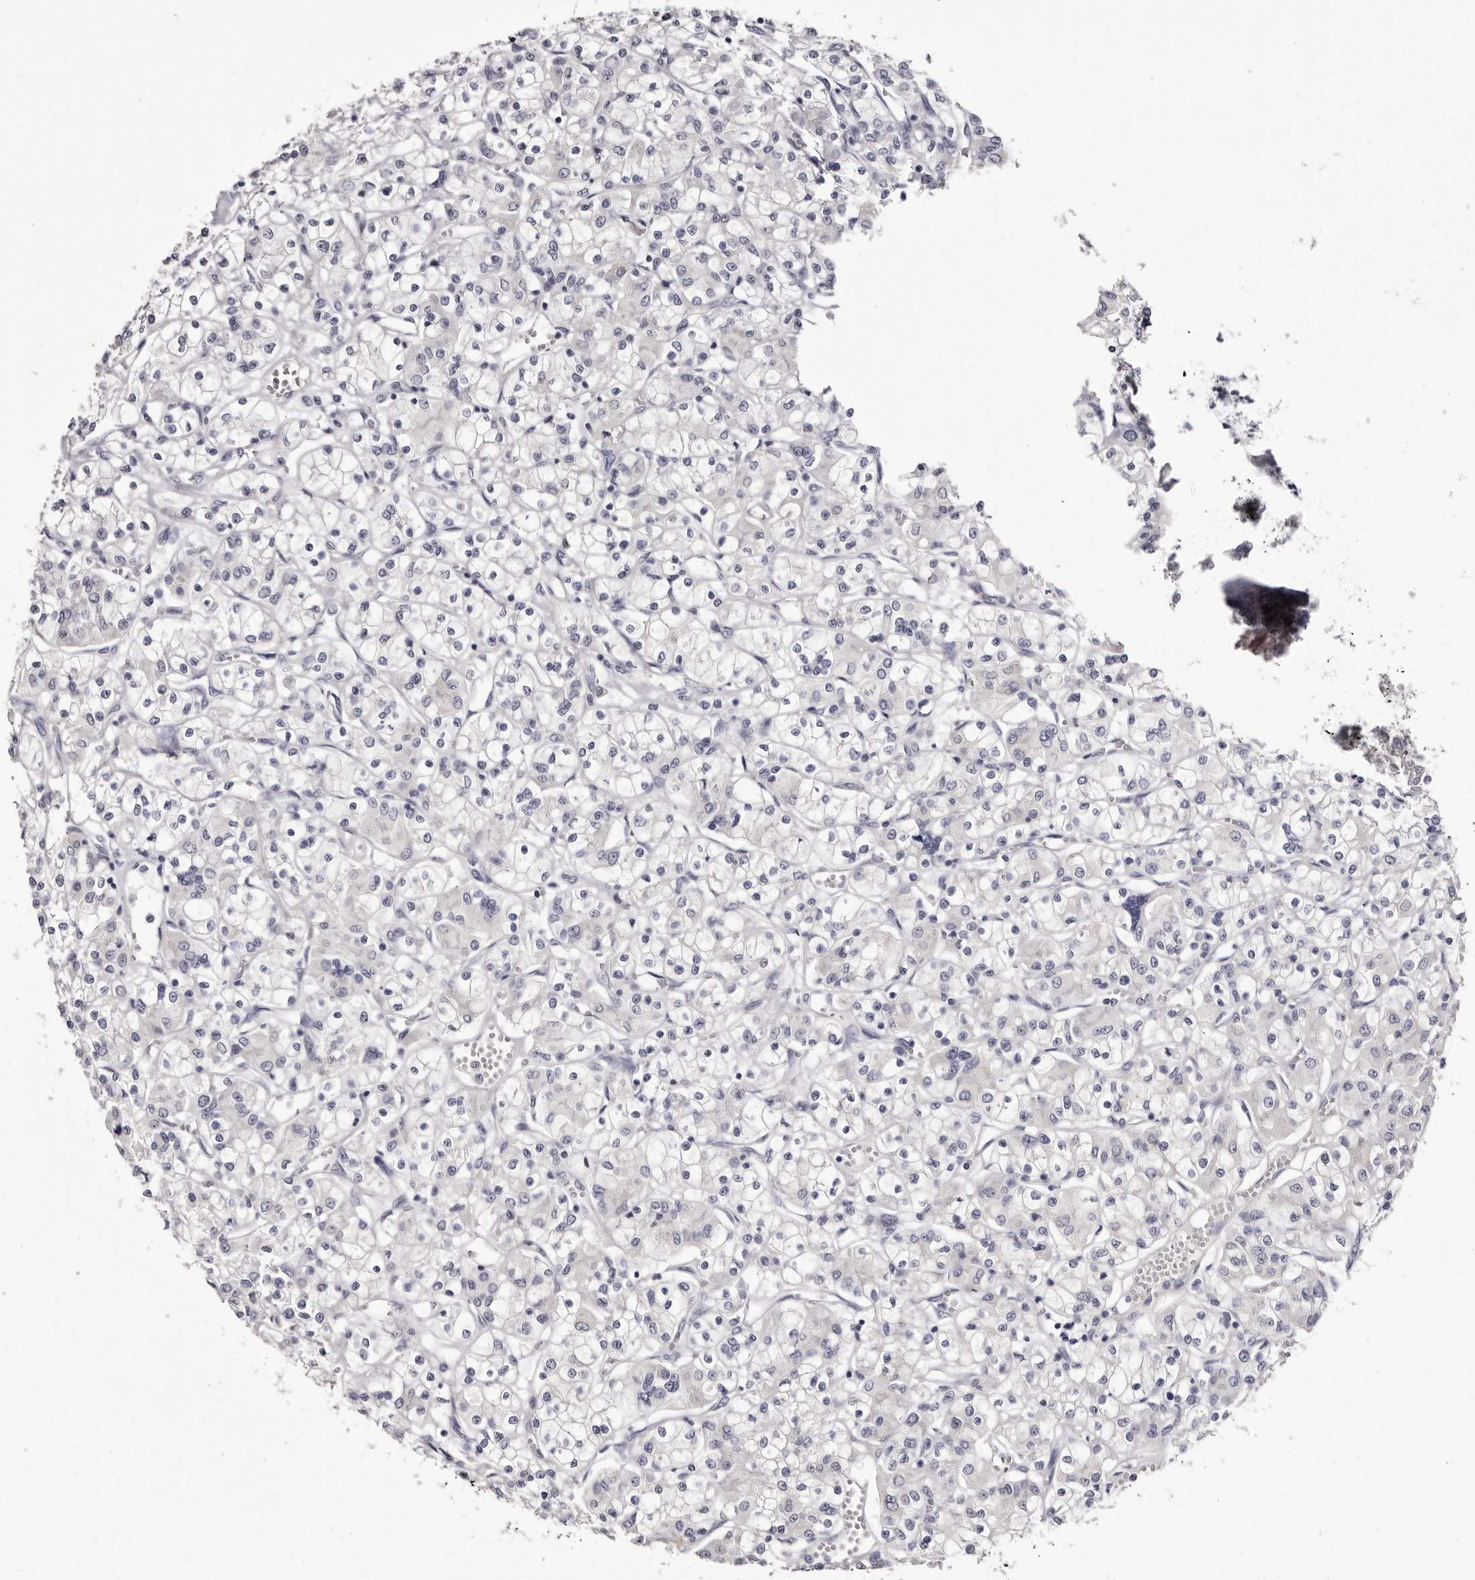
{"staining": {"intensity": "negative", "quantity": "none", "location": "none"}, "tissue": "renal cancer", "cell_type": "Tumor cells", "image_type": "cancer", "snomed": [{"axis": "morphology", "description": "Adenocarcinoma, NOS"}, {"axis": "topography", "description": "Kidney"}], "caption": "This is an immunohistochemistry (IHC) histopathology image of adenocarcinoma (renal). There is no positivity in tumor cells.", "gene": "CA6", "patient": {"sex": "female", "age": 59}}